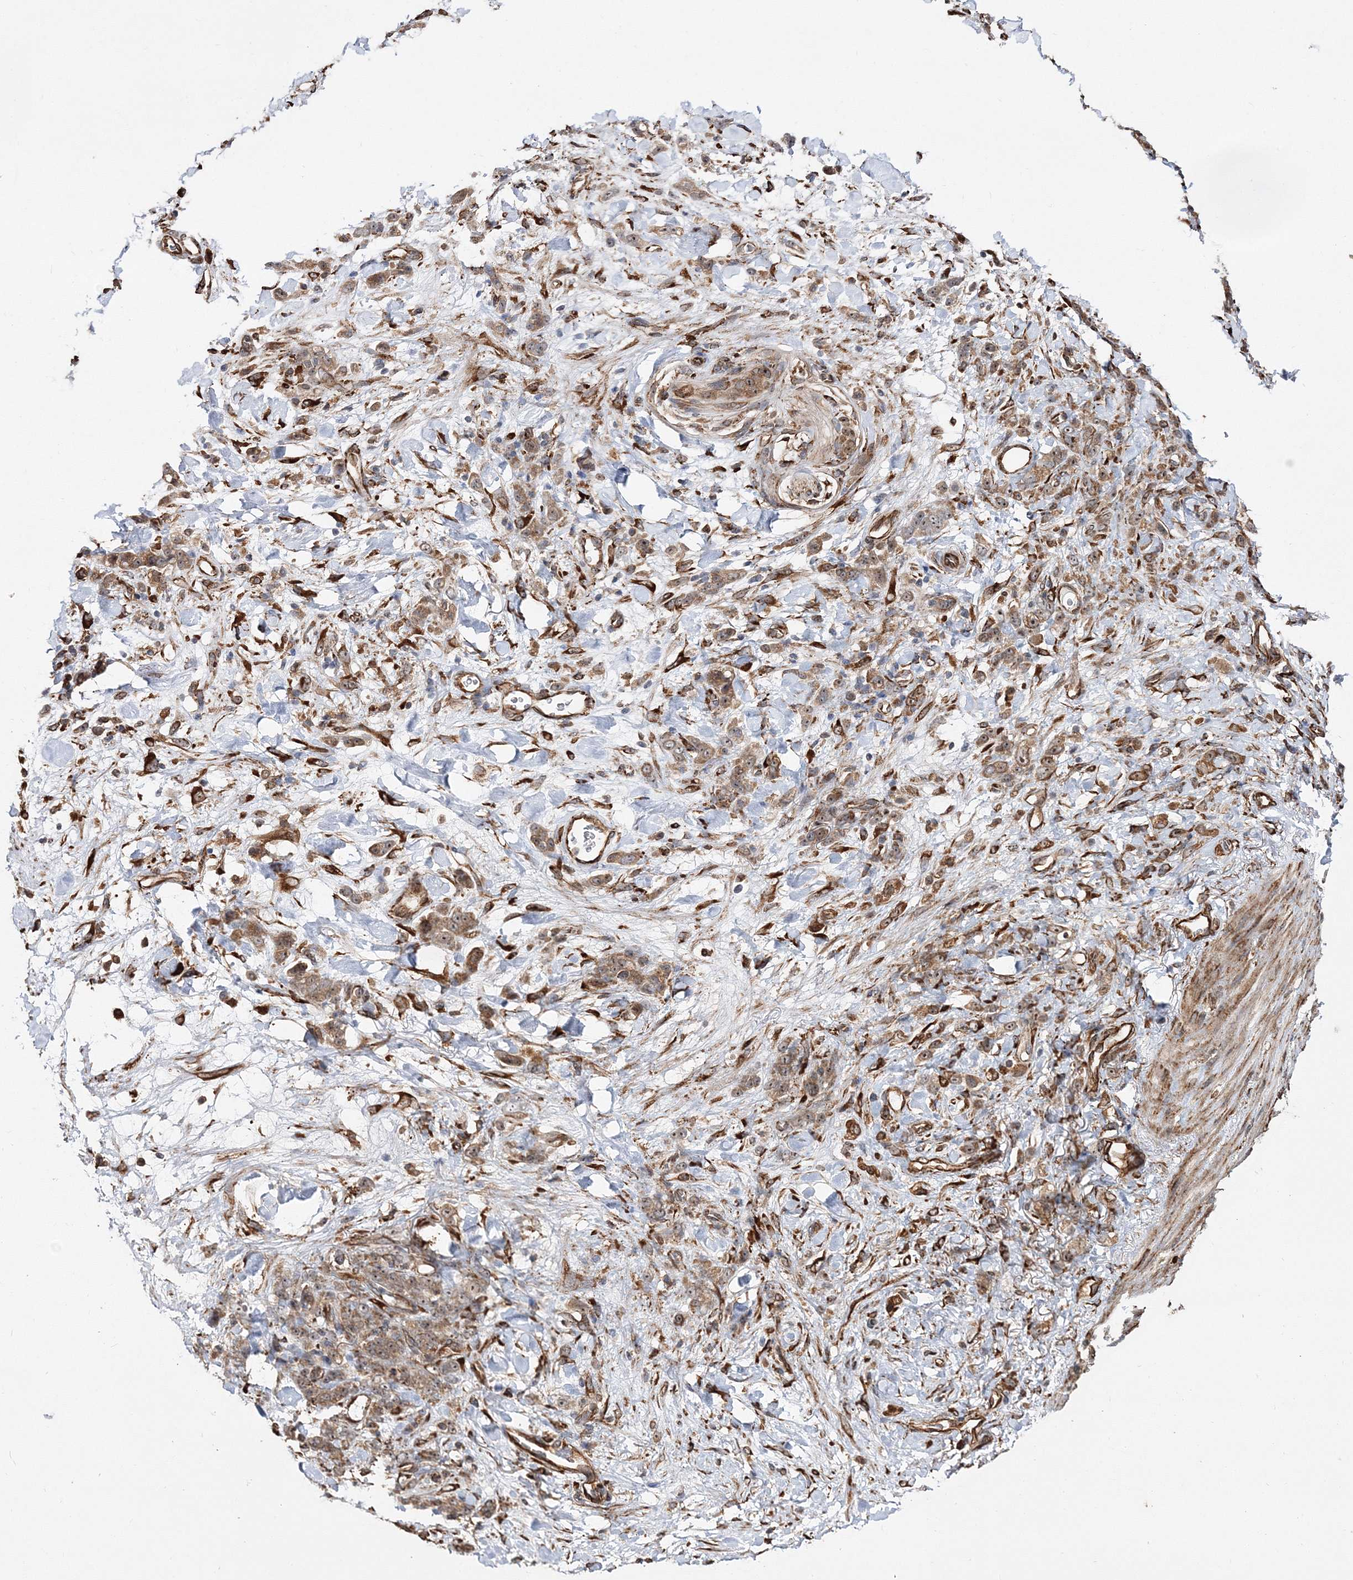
{"staining": {"intensity": "moderate", "quantity": ">75%", "location": "cytoplasmic/membranous"}, "tissue": "stomach cancer", "cell_type": "Tumor cells", "image_type": "cancer", "snomed": [{"axis": "morphology", "description": "Normal tissue, NOS"}, {"axis": "morphology", "description": "Adenocarcinoma, NOS"}, {"axis": "topography", "description": "Stomach"}], "caption": "IHC image of neoplastic tissue: stomach cancer stained using IHC displays medium levels of moderate protein expression localized specifically in the cytoplasmic/membranous of tumor cells, appearing as a cytoplasmic/membranous brown color.", "gene": "SCRN3", "patient": {"sex": "male", "age": 82}}